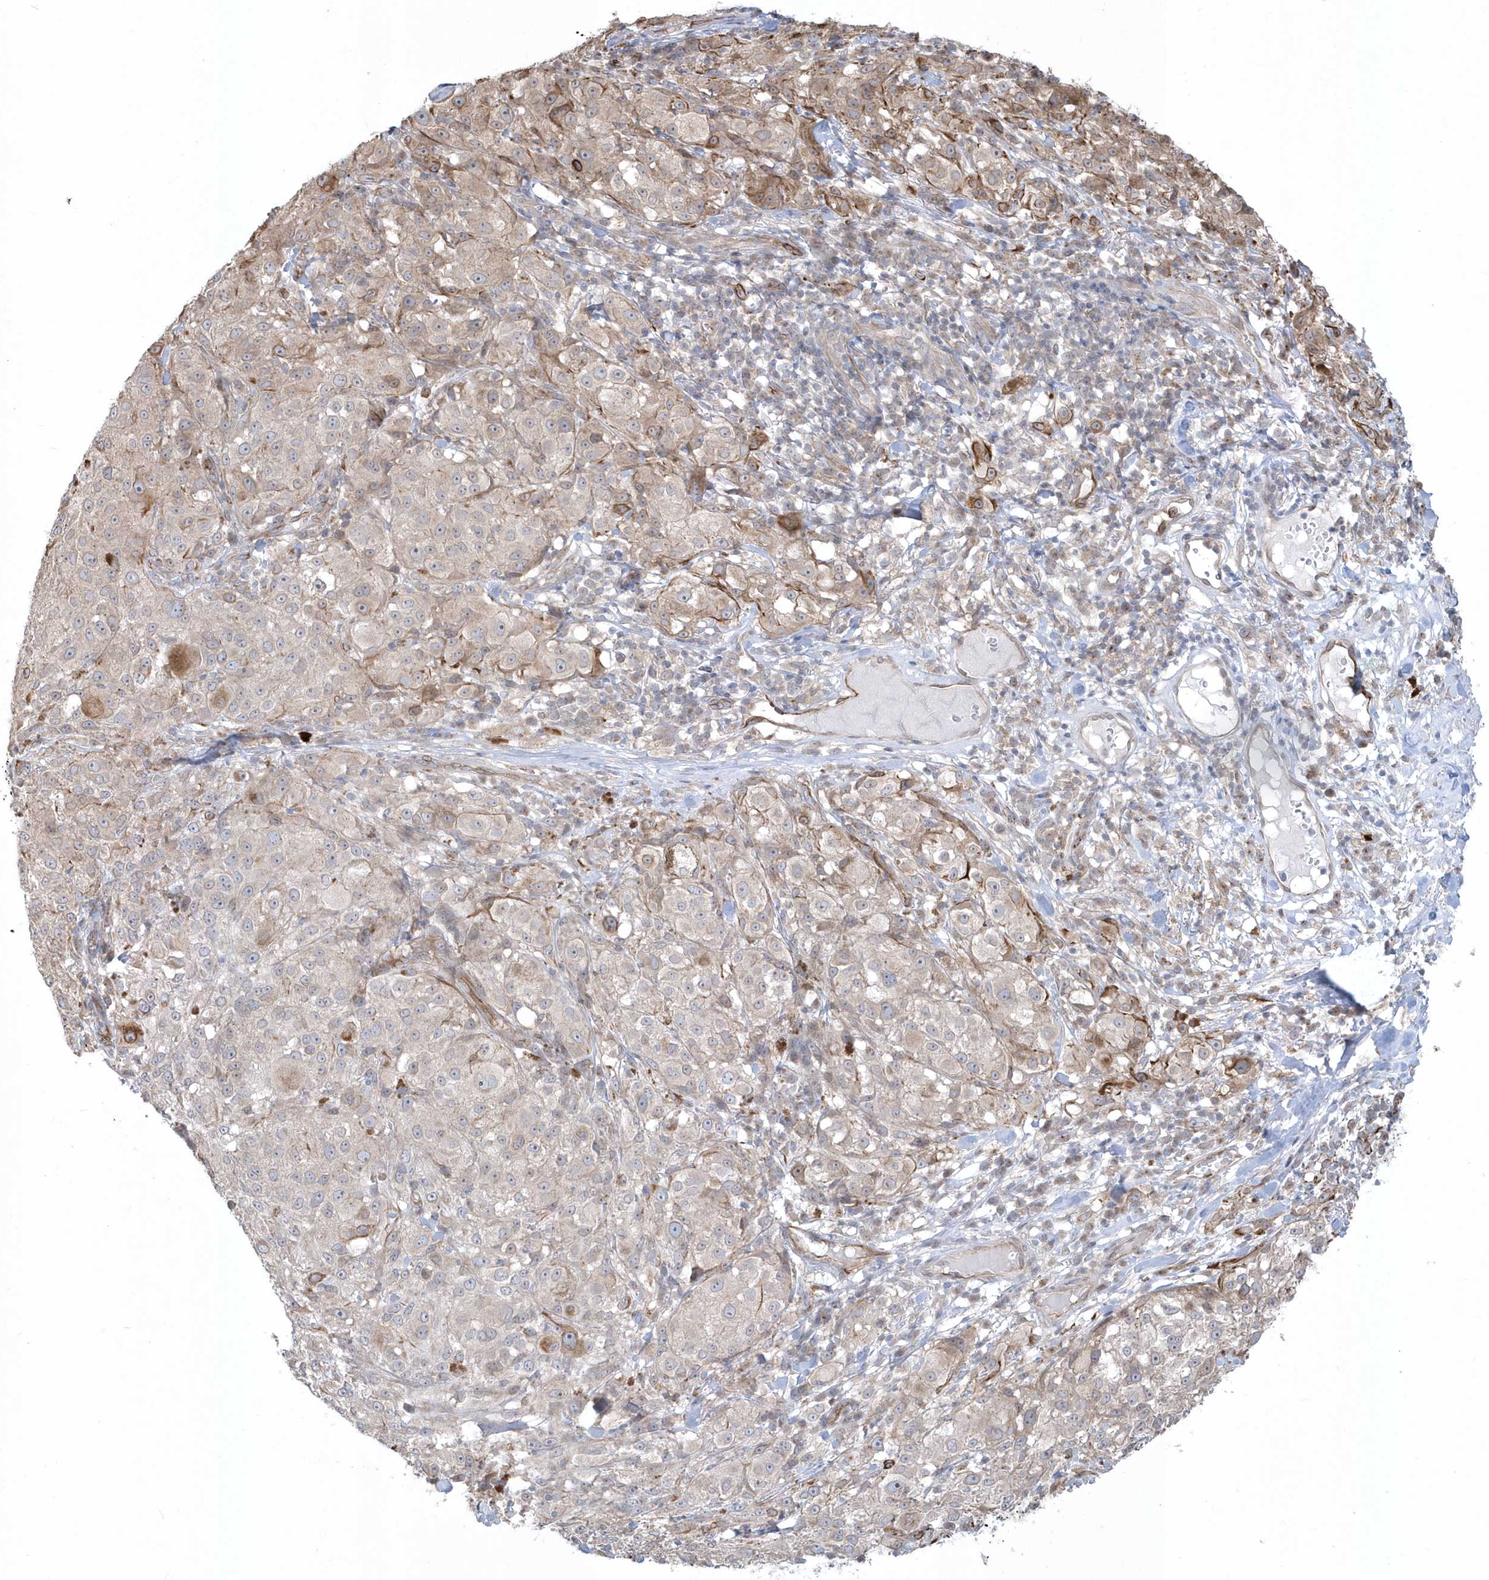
{"staining": {"intensity": "negative", "quantity": "none", "location": "none"}, "tissue": "melanoma", "cell_type": "Tumor cells", "image_type": "cancer", "snomed": [{"axis": "morphology", "description": "Necrosis, NOS"}, {"axis": "morphology", "description": "Malignant melanoma, NOS"}, {"axis": "topography", "description": "Skin"}], "caption": "Human malignant melanoma stained for a protein using IHC displays no staining in tumor cells.", "gene": "DHX57", "patient": {"sex": "female", "age": 87}}